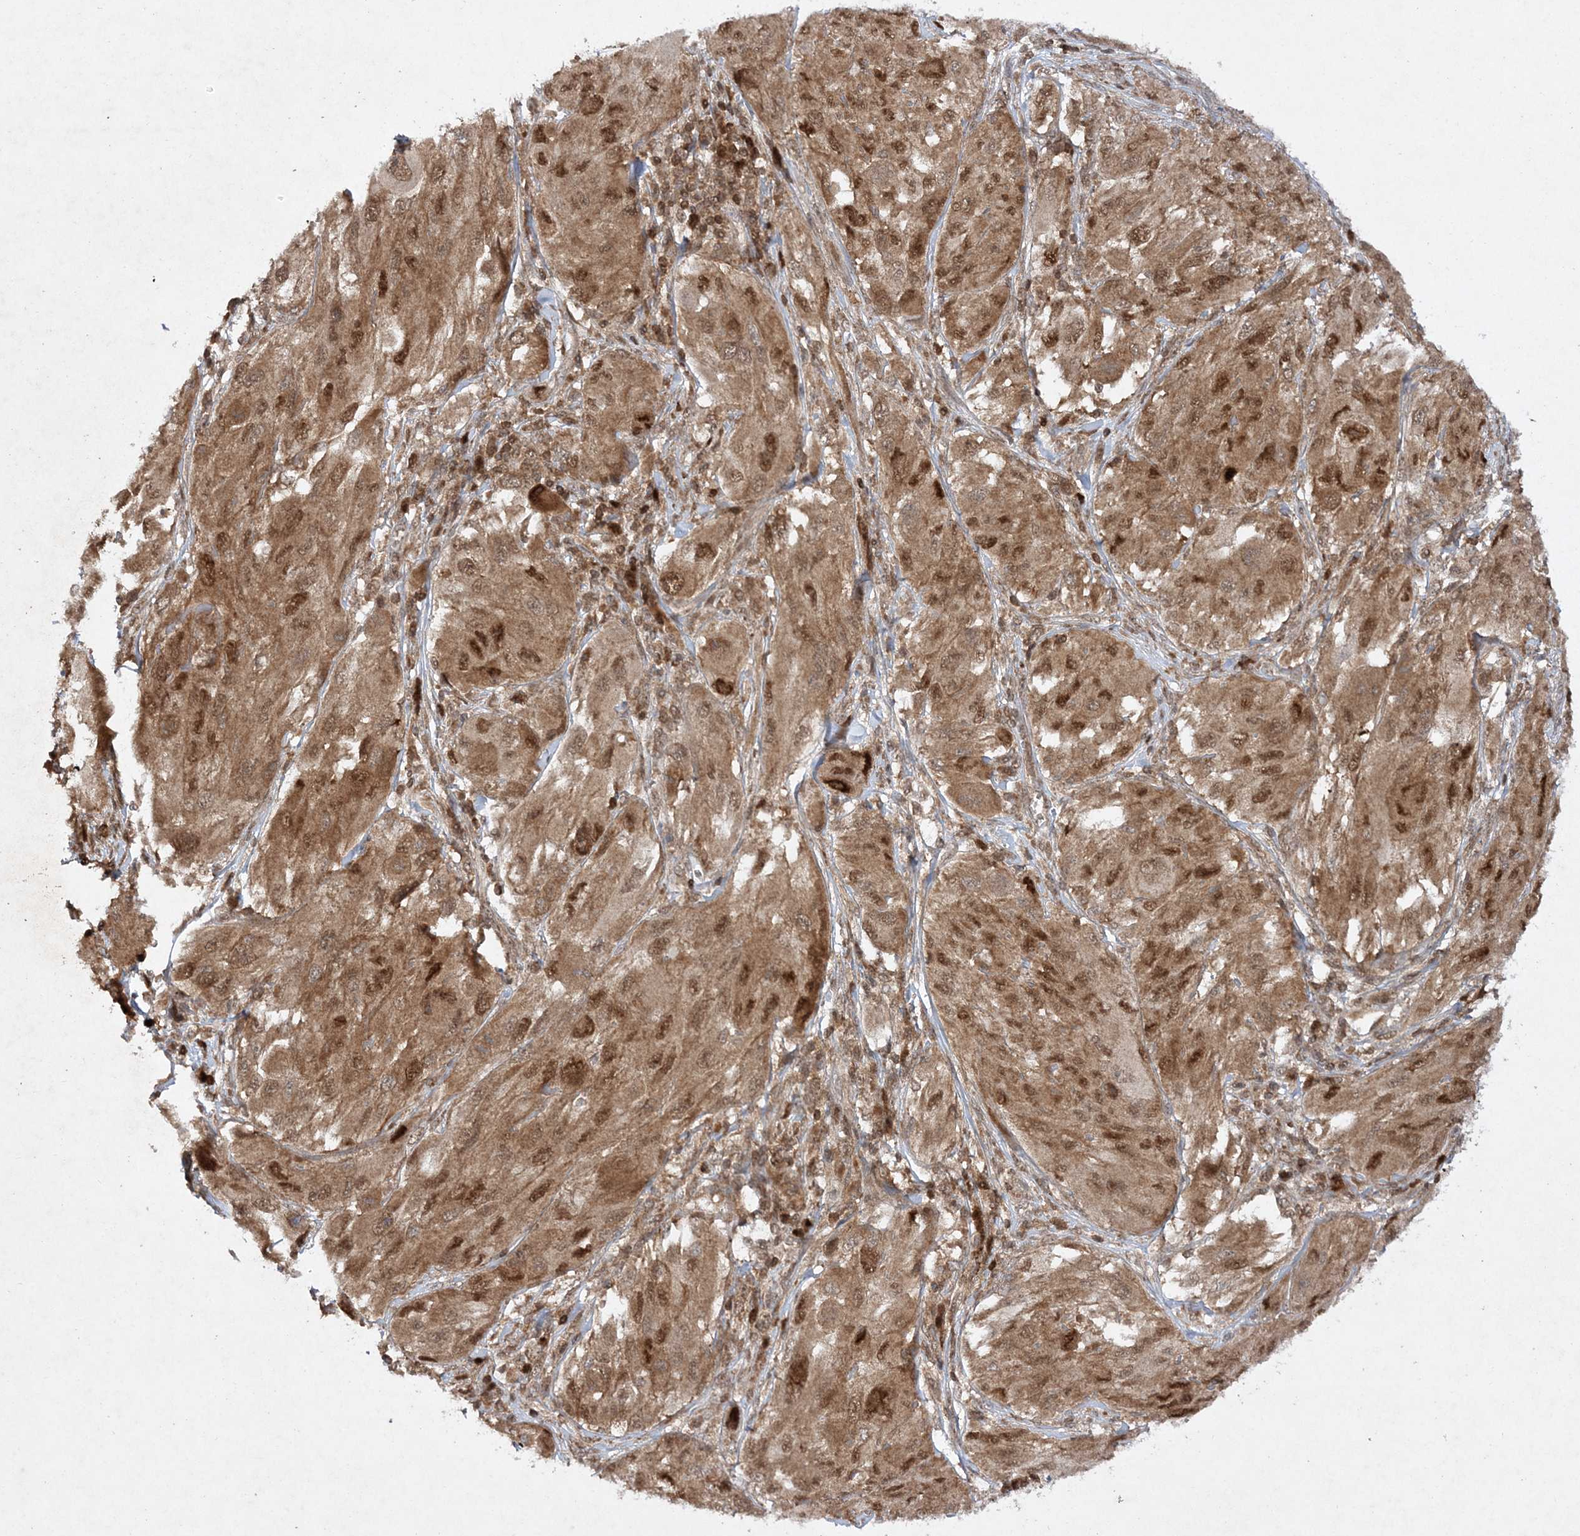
{"staining": {"intensity": "moderate", "quantity": ">75%", "location": "cytoplasmic/membranous,nuclear"}, "tissue": "melanoma", "cell_type": "Tumor cells", "image_type": "cancer", "snomed": [{"axis": "morphology", "description": "Malignant melanoma, NOS"}, {"axis": "topography", "description": "Skin"}], "caption": "This histopathology image displays immunohistochemistry (IHC) staining of human malignant melanoma, with medium moderate cytoplasmic/membranous and nuclear staining in about >75% of tumor cells.", "gene": "NIF3L1", "patient": {"sex": "female", "age": 91}}